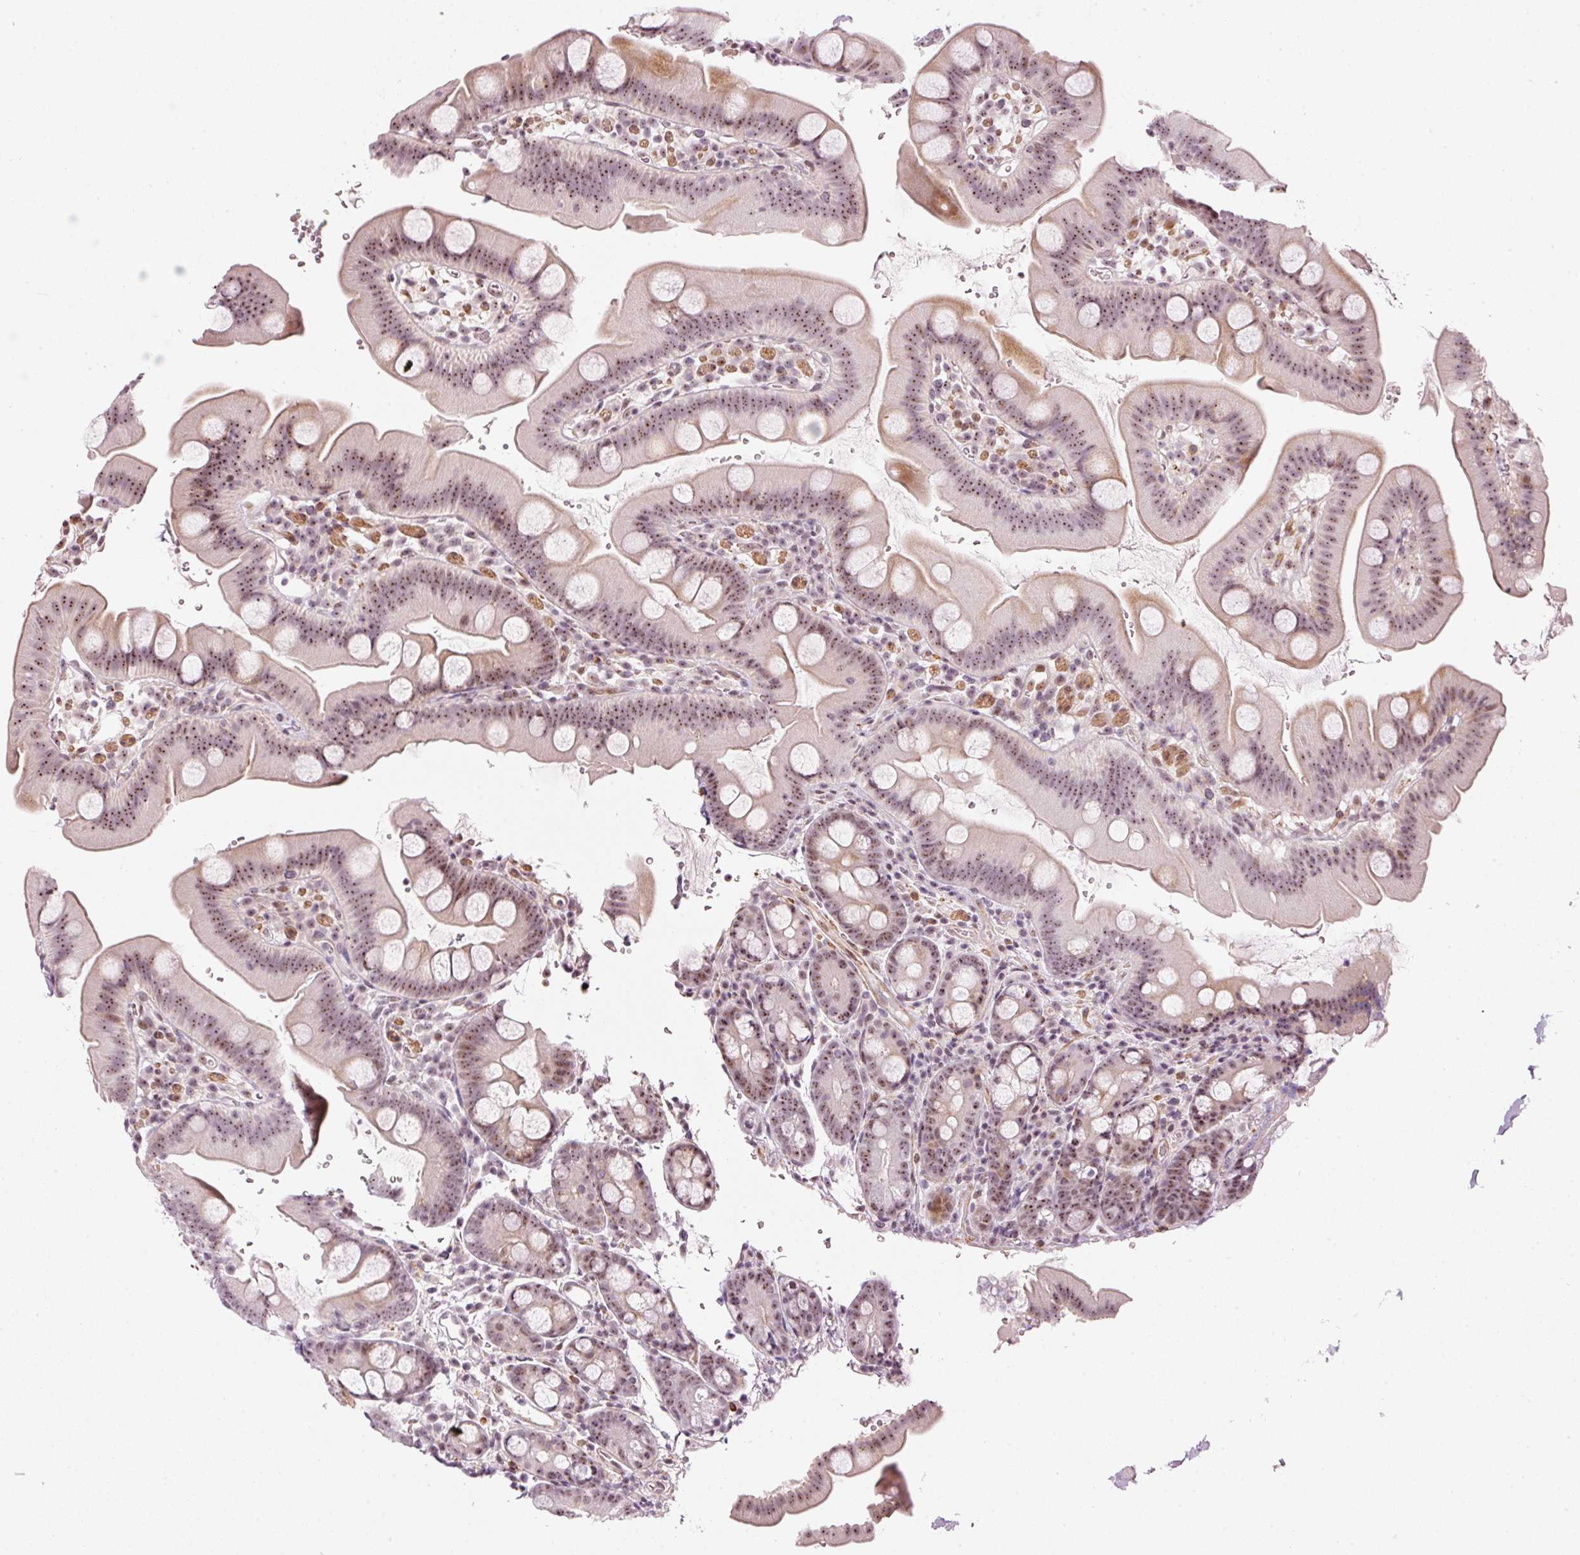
{"staining": {"intensity": "moderate", "quantity": "25%-75%", "location": "nuclear"}, "tissue": "small intestine", "cell_type": "Glandular cells", "image_type": "normal", "snomed": [{"axis": "morphology", "description": "Normal tissue, NOS"}, {"axis": "topography", "description": "Small intestine"}], "caption": "A micrograph of human small intestine stained for a protein reveals moderate nuclear brown staining in glandular cells. Immunohistochemistry (ihc) stains the protein of interest in brown and the nuclei are stained blue.", "gene": "MXRA8", "patient": {"sex": "female", "age": 68}}